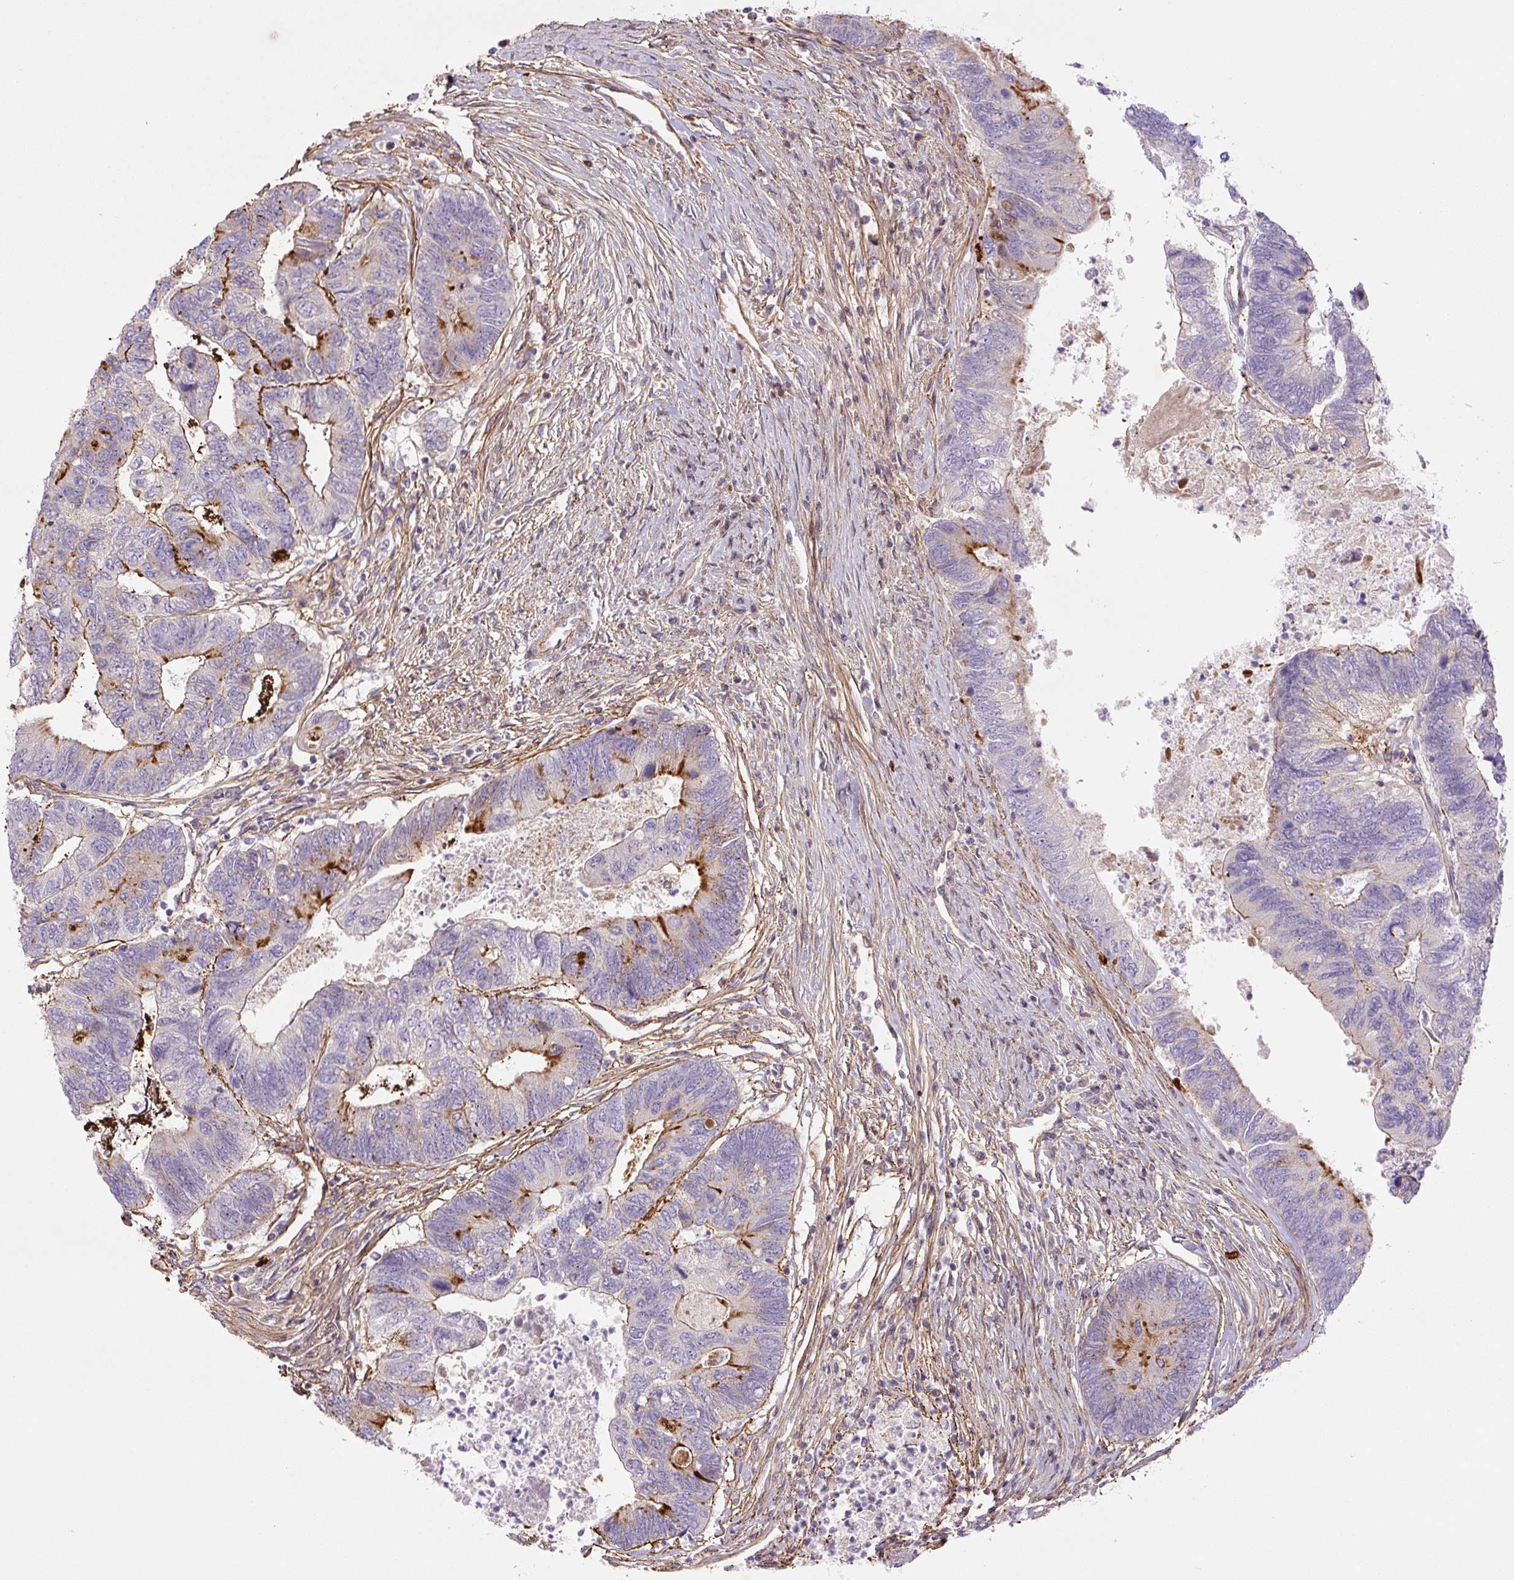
{"staining": {"intensity": "strong", "quantity": "25%-75%", "location": "cytoplasmic/membranous"}, "tissue": "colorectal cancer", "cell_type": "Tumor cells", "image_type": "cancer", "snomed": [{"axis": "morphology", "description": "Adenocarcinoma, NOS"}, {"axis": "topography", "description": "Colon"}], "caption": "Immunohistochemistry histopathology image of human adenocarcinoma (colorectal) stained for a protein (brown), which displays high levels of strong cytoplasmic/membranous expression in approximately 25%-75% of tumor cells.", "gene": "CCNI2", "patient": {"sex": "female", "age": 67}}